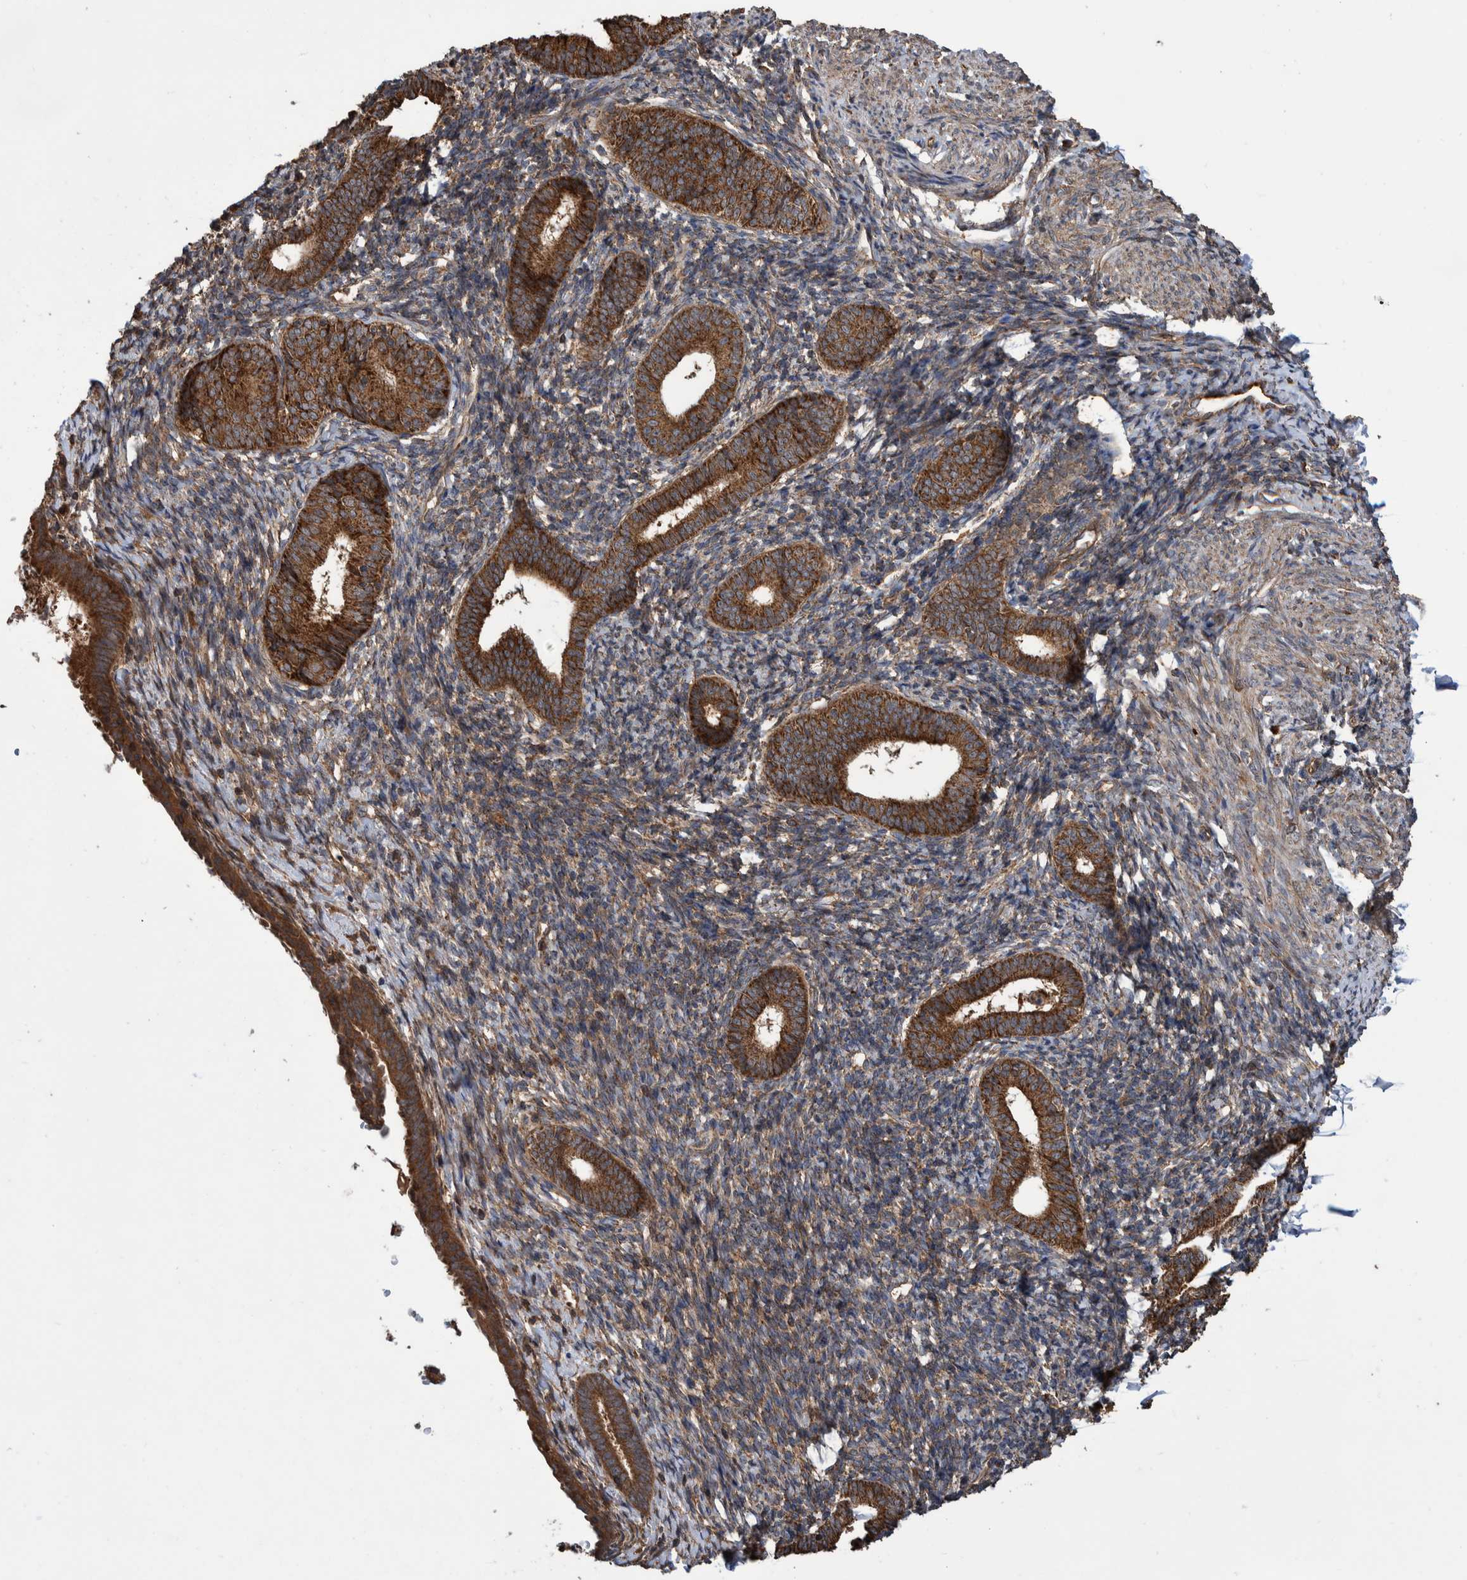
{"staining": {"intensity": "moderate", "quantity": ">75%", "location": "cytoplasmic/membranous"}, "tissue": "endometrium", "cell_type": "Cells in endometrial stroma", "image_type": "normal", "snomed": [{"axis": "morphology", "description": "Normal tissue, NOS"}, {"axis": "morphology", "description": "Adenocarcinoma, NOS"}, {"axis": "topography", "description": "Endometrium"}], "caption": "Brown immunohistochemical staining in normal endometrium reveals moderate cytoplasmic/membranous staining in about >75% of cells in endometrial stroma.", "gene": "VBP1", "patient": {"sex": "female", "age": 57}}